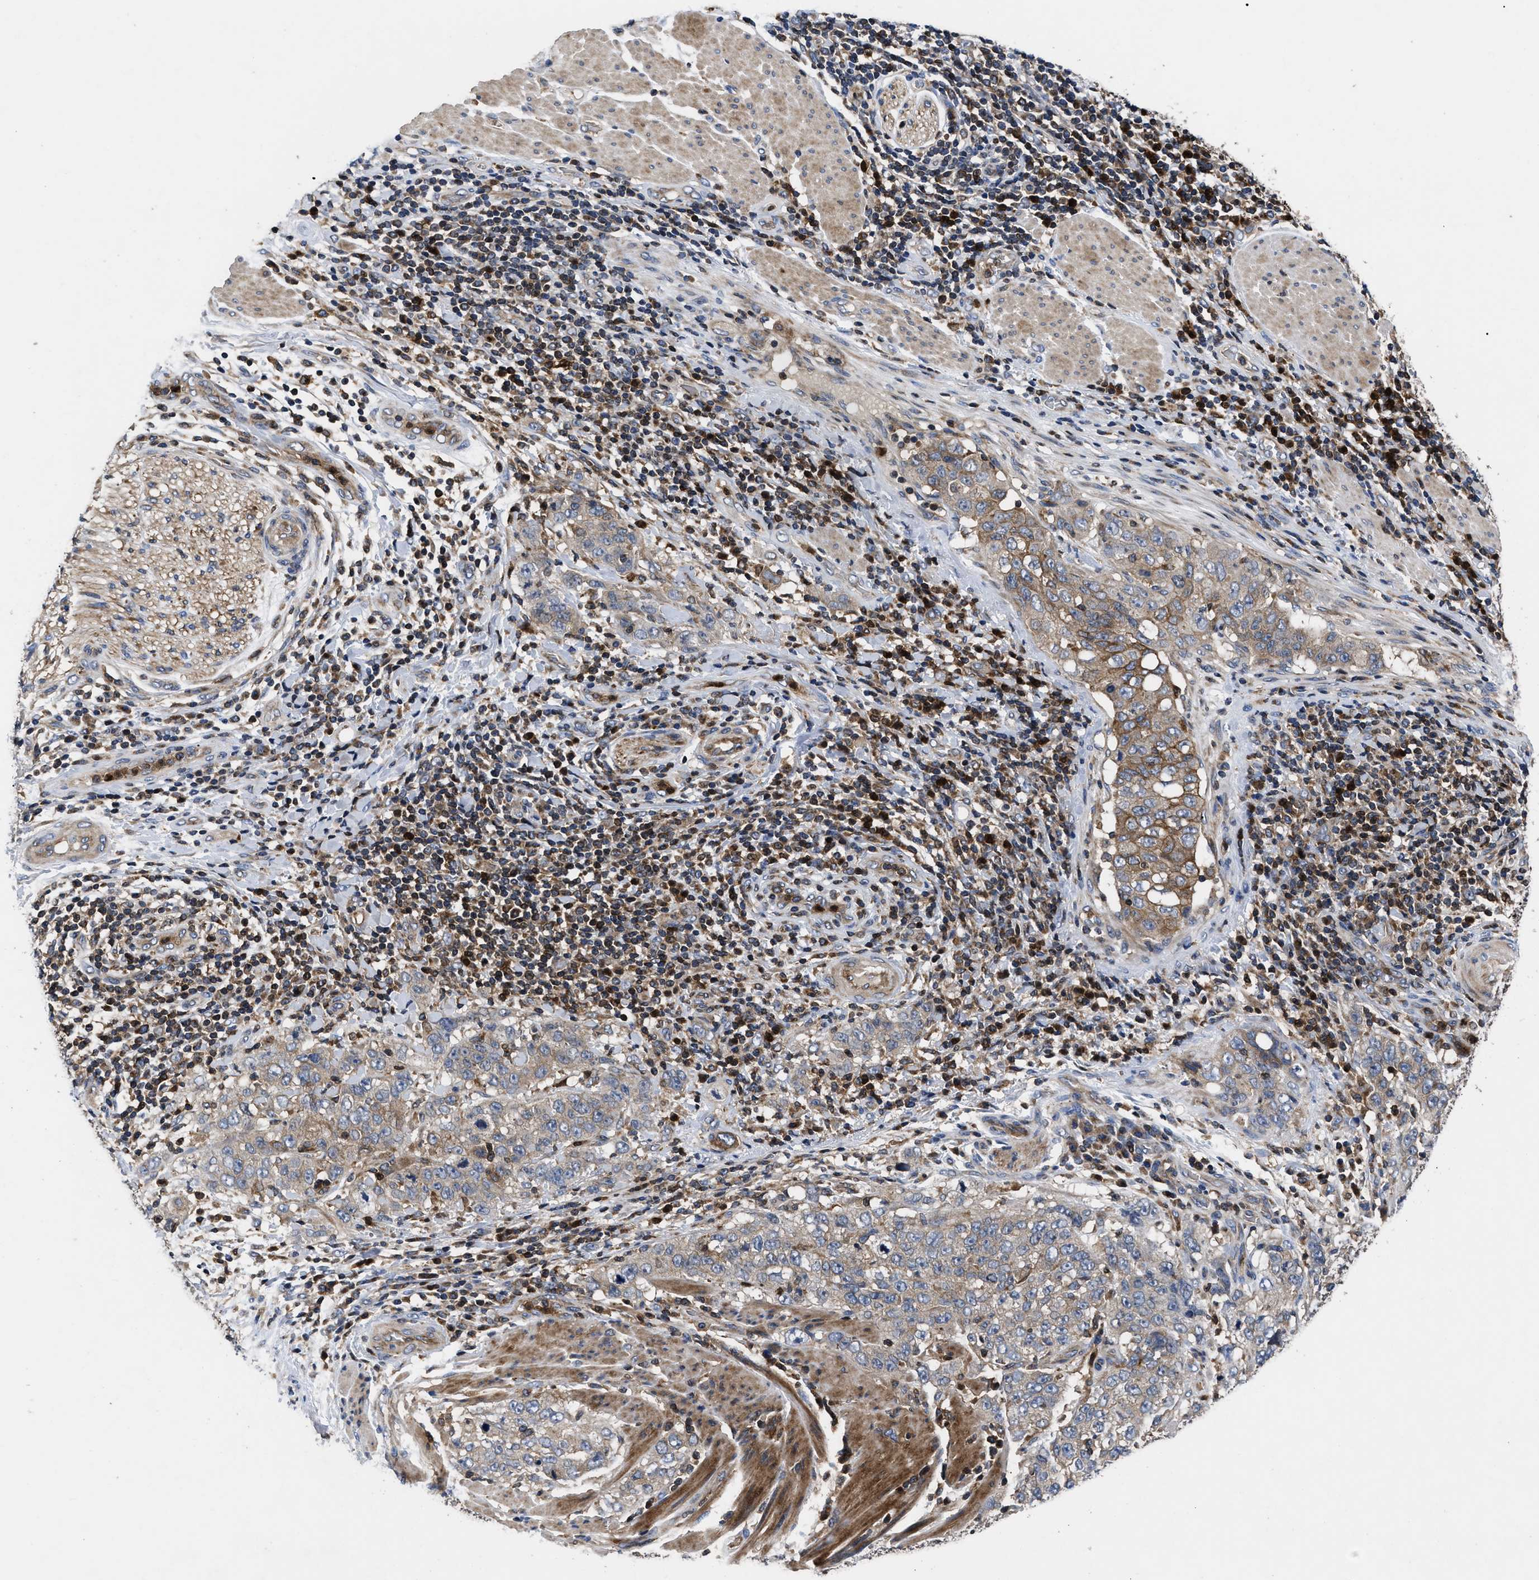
{"staining": {"intensity": "moderate", "quantity": ">75%", "location": "cytoplasmic/membranous"}, "tissue": "stomach cancer", "cell_type": "Tumor cells", "image_type": "cancer", "snomed": [{"axis": "morphology", "description": "Adenocarcinoma, NOS"}, {"axis": "topography", "description": "Stomach"}], "caption": "DAB immunohistochemical staining of human adenocarcinoma (stomach) displays moderate cytoplasmic/membranous protein staining in approximately >75% of tumor cells.", "gene": "YBEY", "patient": {"sex": "male", "age": 48}}